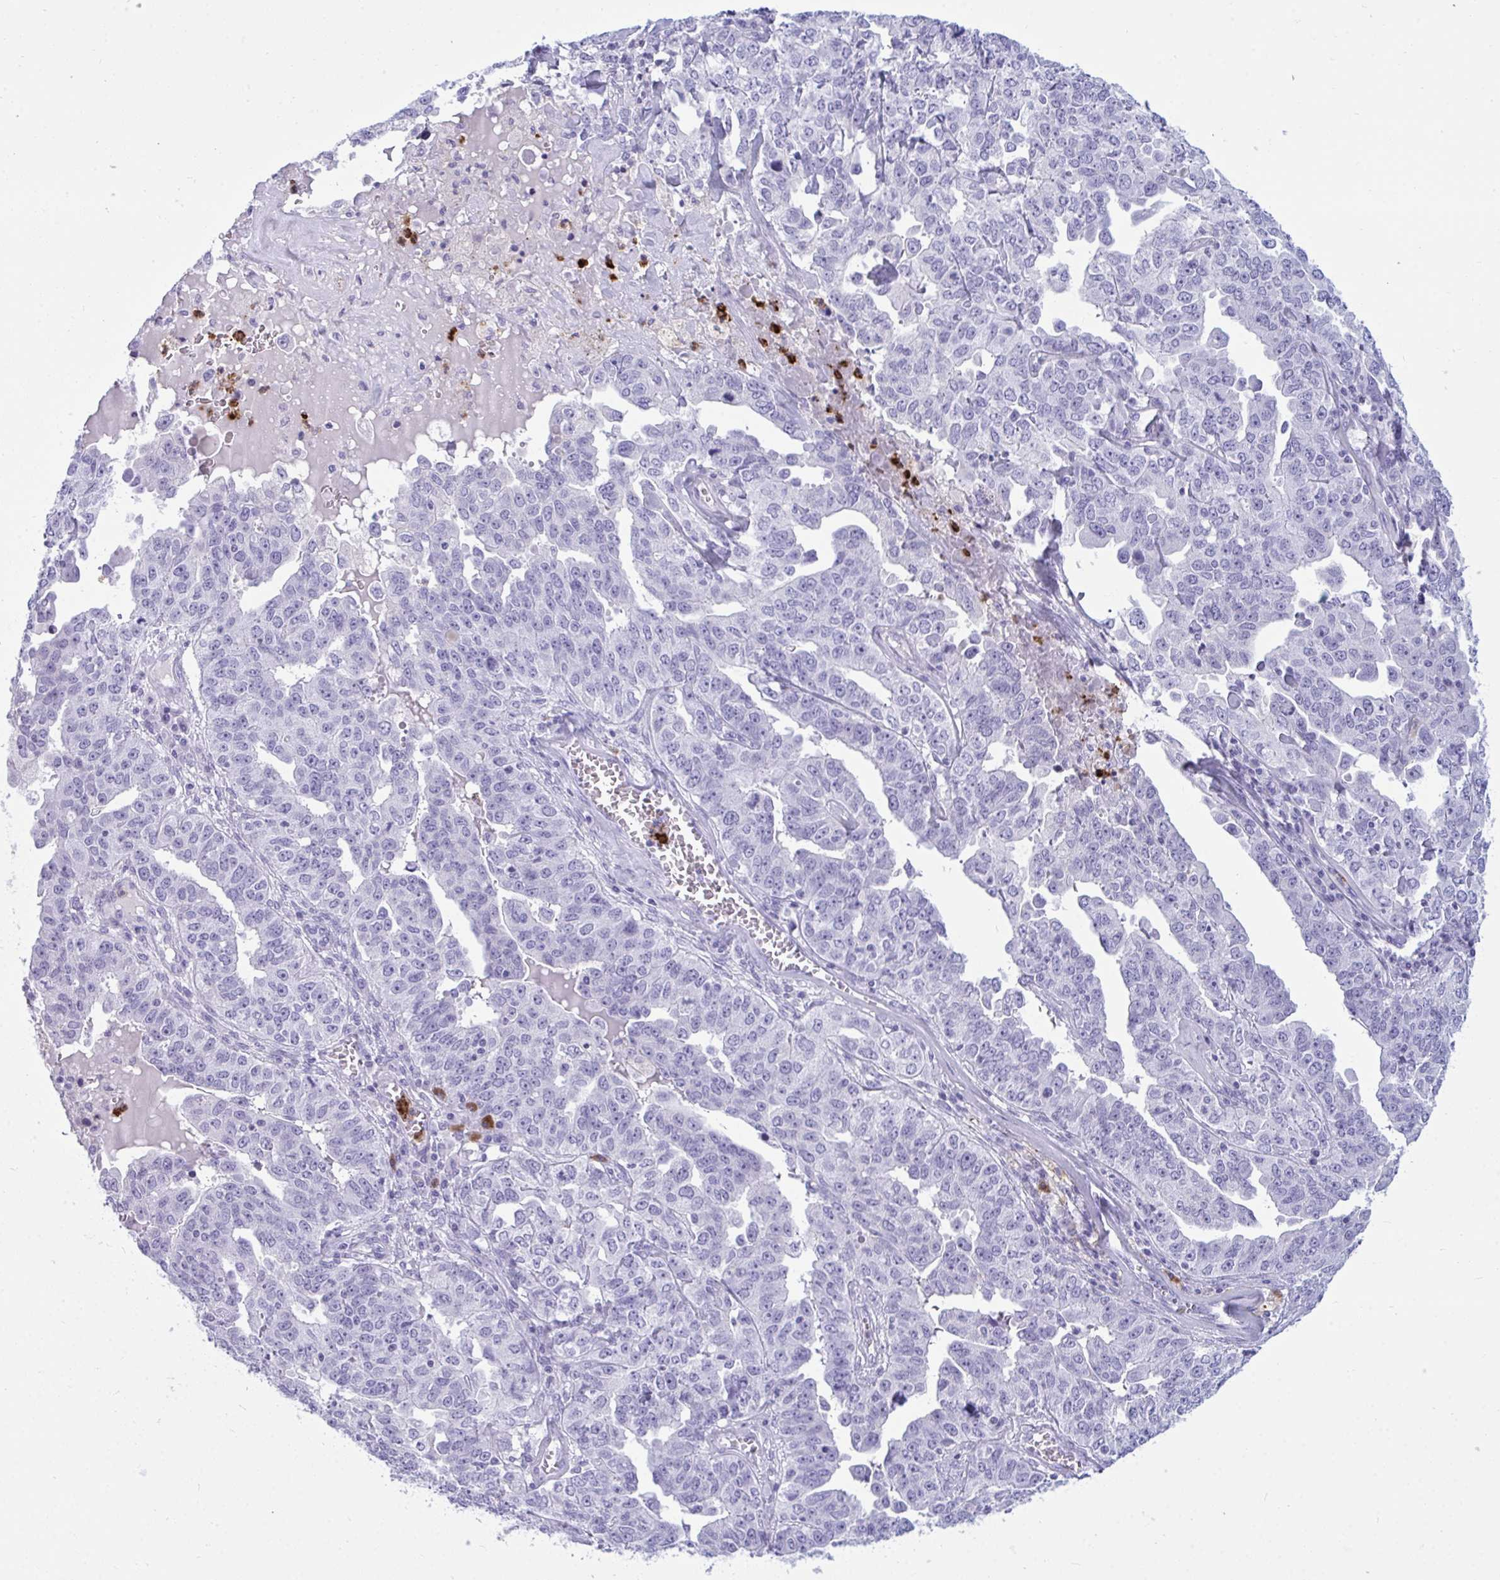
{"staining": {"intensity": "negative", "quantity": "none", "location": "none"}, "tissue": "ovarian cancer", "cell_type": "Tumor cells", "image_type": "cancer", "snomed": [{"axis": "morphology", "description": "Carcinoma, endometroid"}, {"axis": "topography", "description": "Ovary"}], "caption": "Immunohistochemical staining of human endometroid carcinoma (ovarian) demonstrates no significant expression in tumor cells.", "gene": "ARHGAP42", "patient": {"sex": "female", "age": 62}}